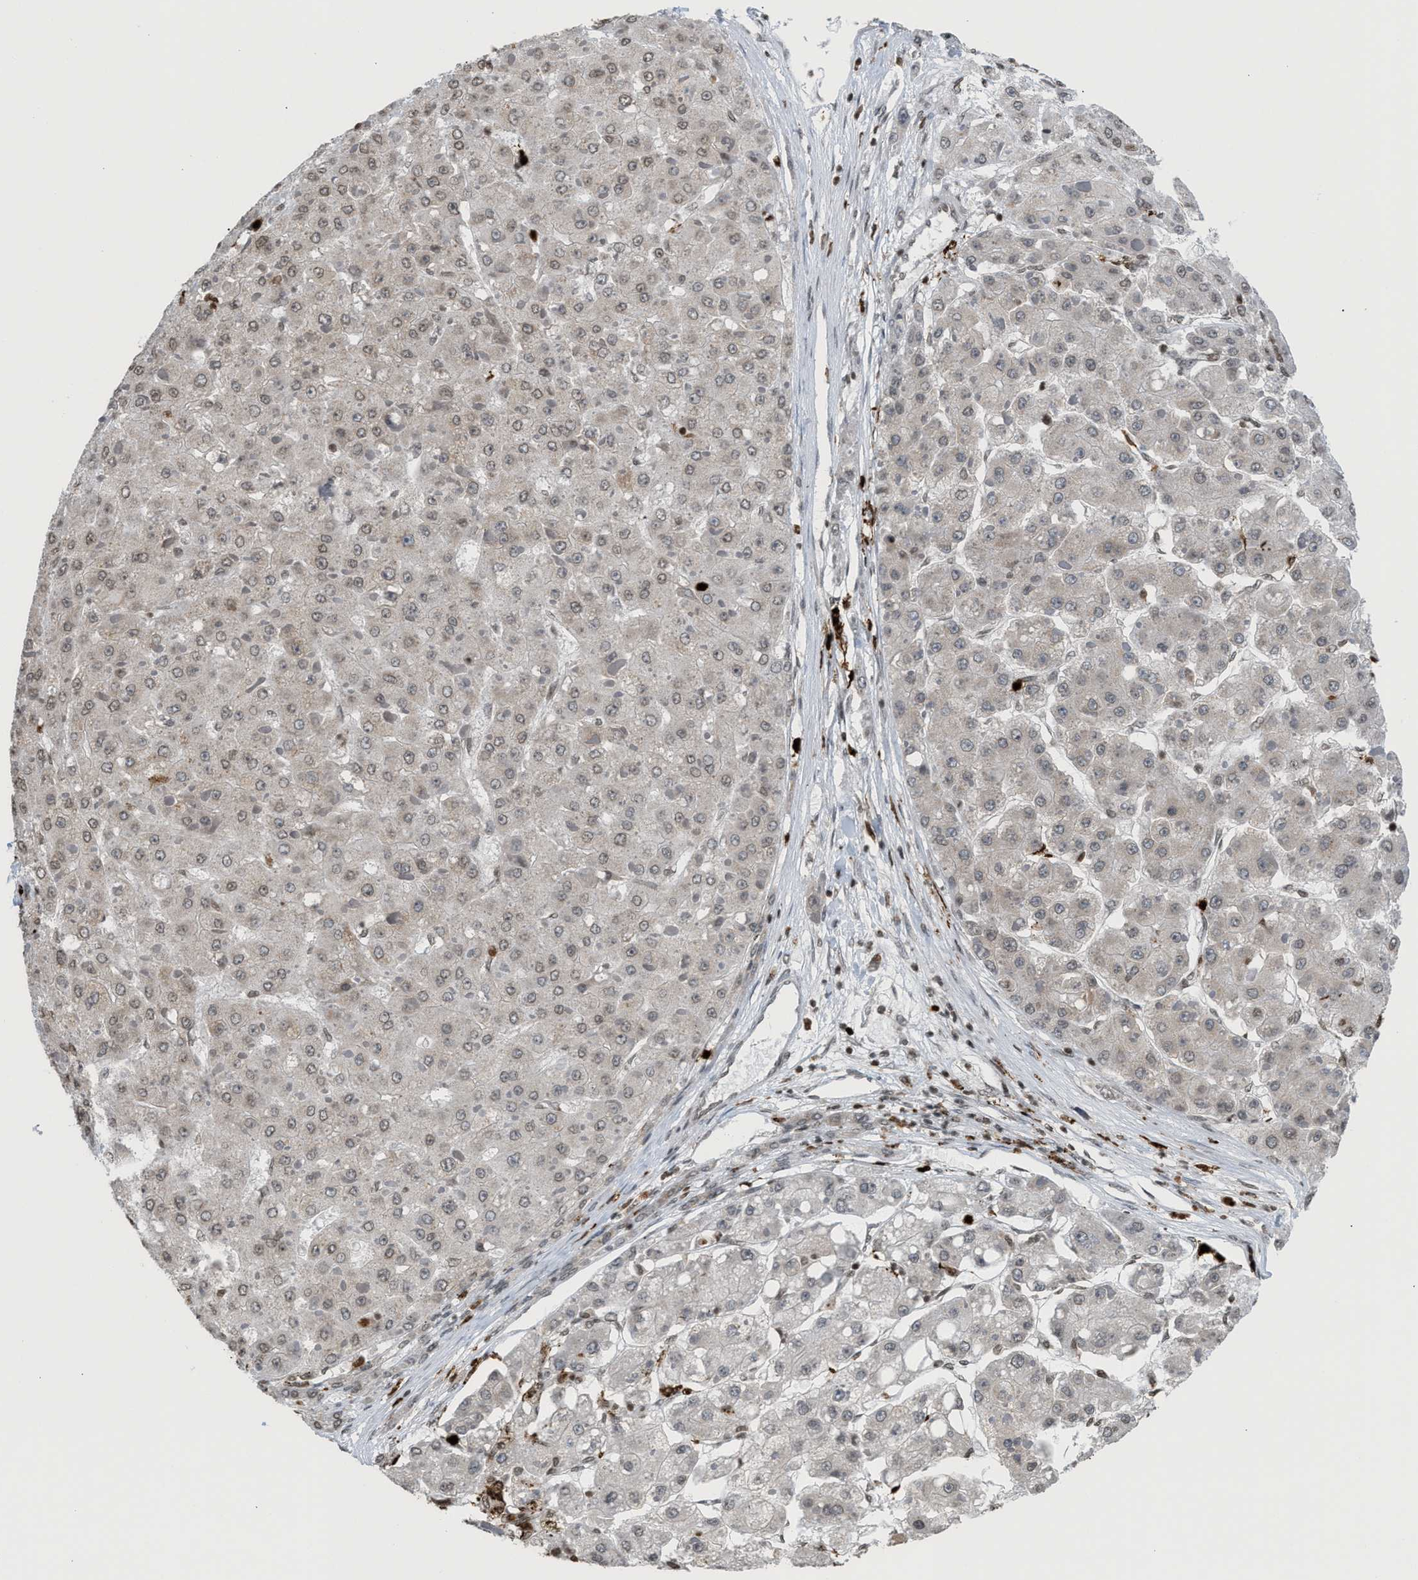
{"staining": {"intensity": "weak", "quantity": "<25%", "location": "cytoplasmic/membranous"}, "tissue": "liver cancer", "cell_type": "Tumor cells", "image_type": "cancer", "snomed": [{"axis": "morphology", "description": "Carcinoma, Hepatocellular, NOS"}, {"axis": "topography", "description": "Liver"}], "caption": "The immunohistochemistry (IHC) photomicrograph has no significant staining in tumor cells of hepatocellular carcinoma (liver) tissue.", "gene": "PRUNE2", "patient": {"sex": "female", "age": 73}}